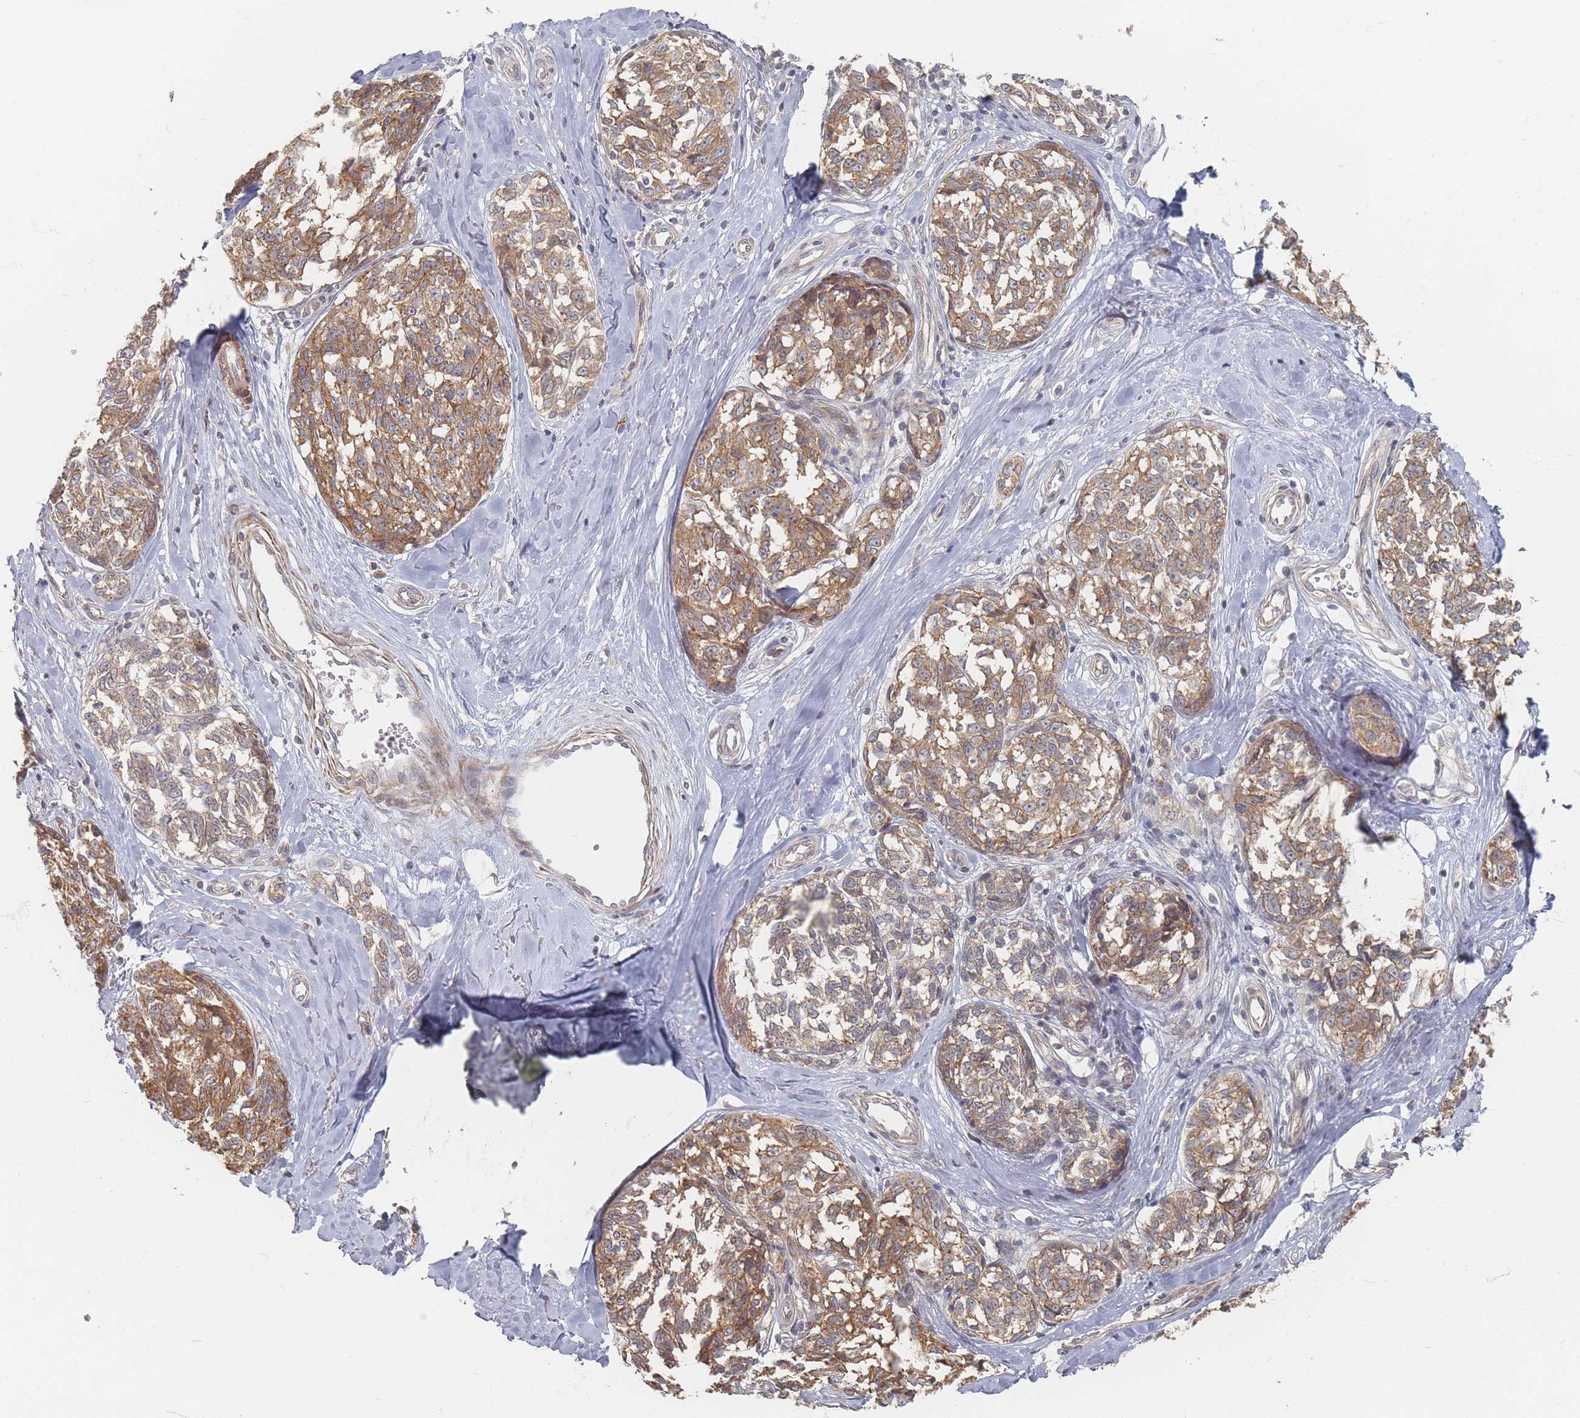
{"staining": {"intensity": "moderate", "quantity": ">75%", "location": "cytoplasmic/membranous"}, "tissue": "melanoma", "cell_type": "Tumor cells", "image_type": "cancer", "snomed": [{"axis": "morphology", "description": "Normal tissue, NOS"}, {"axis": "morphology", "description": "Malignant melanoma, NOS"}, {"axis": "topography", "description": "Skin"}], "caption": "Protein expression analysis of melanoma shows moderate cytoplasmic/membranous positivity in approximately >75% of tumor cells.", "gene": "GLE1", "patient": {"sex": "female", "age": 64}}